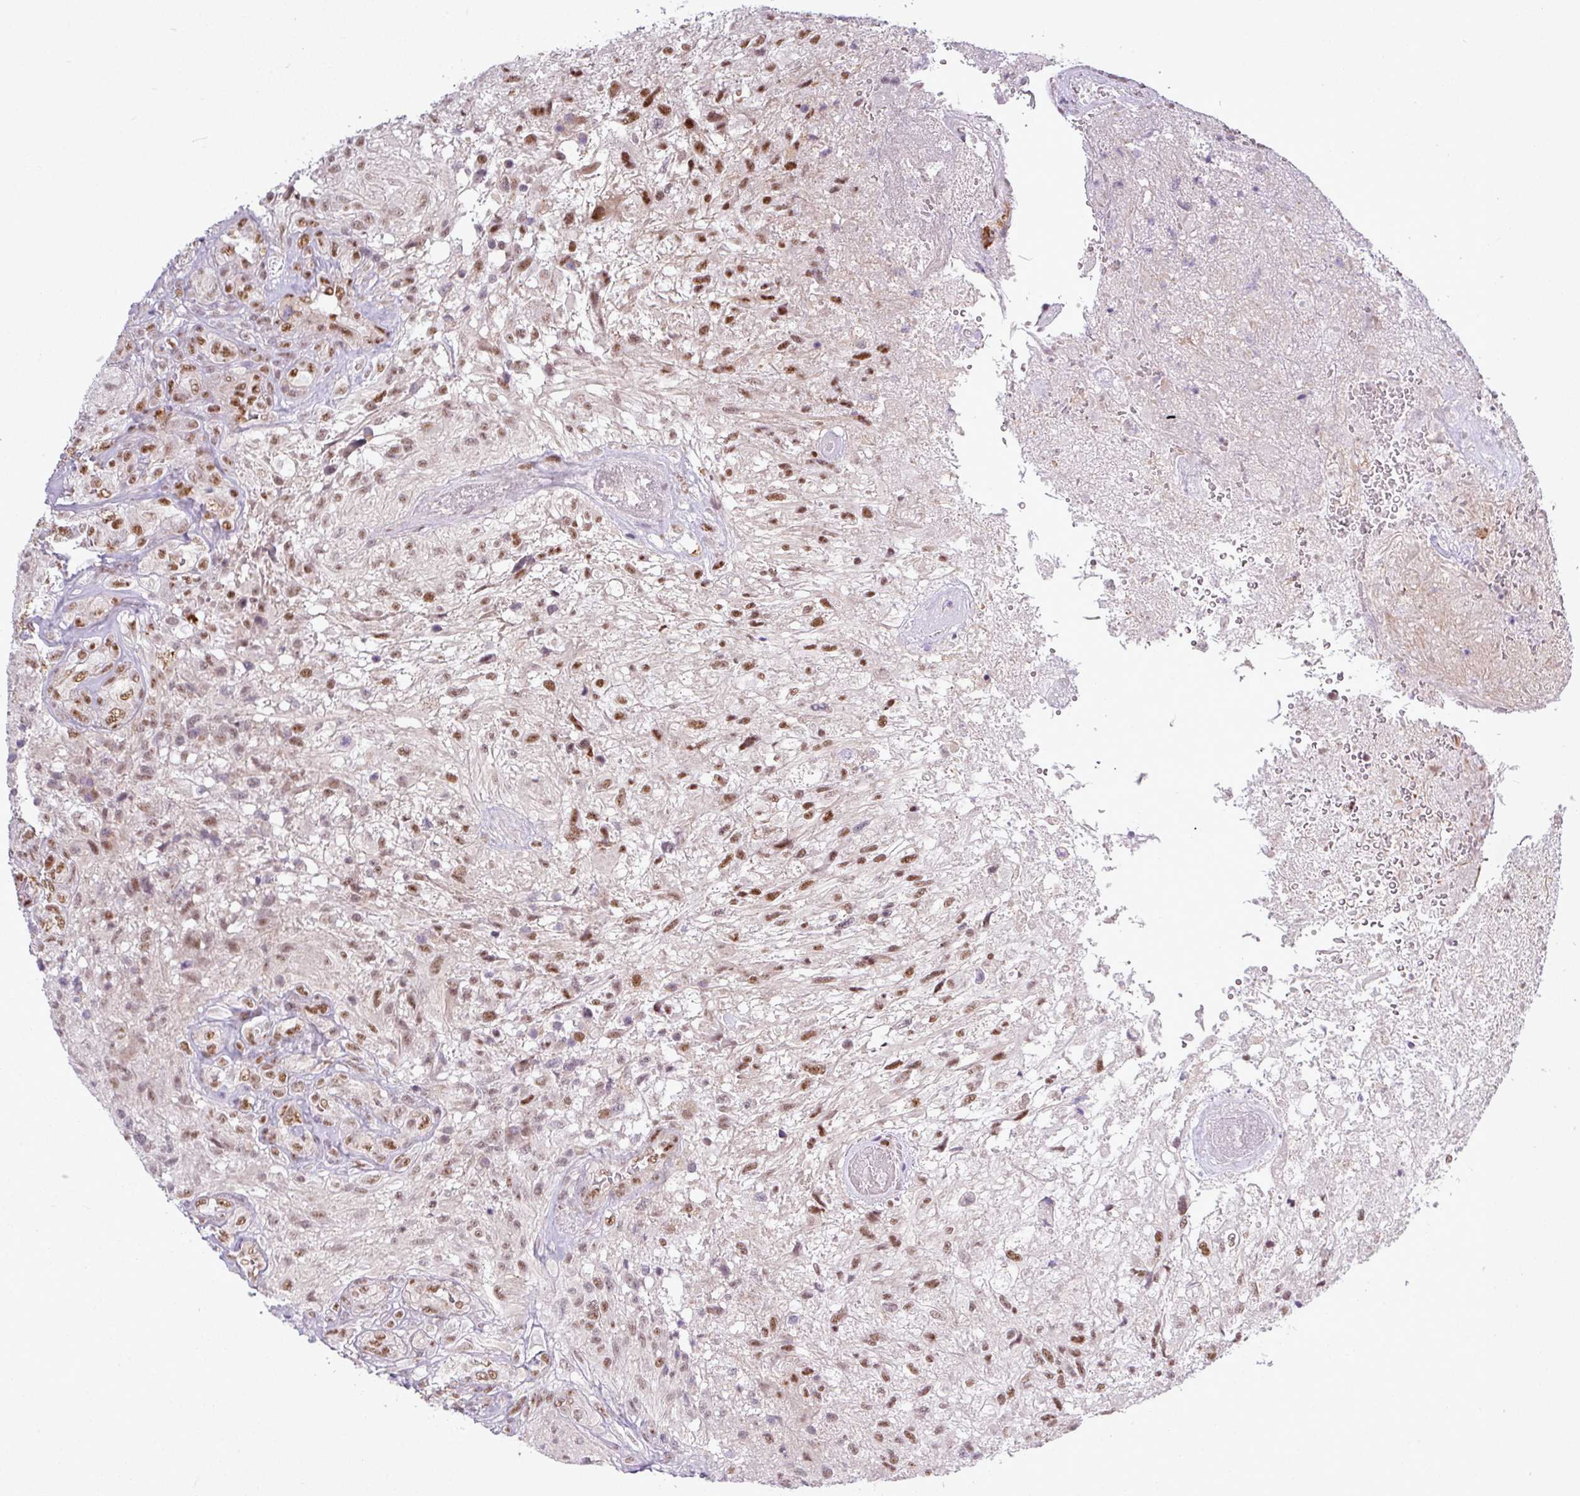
{"staining": {"intensity": "moderate", "quantity": ">75%", "location": "nuclear"}, "tissue": "glioma", "cell_type": "Tumor cells", "image_type": "cancer", "snomed": [{"axis": "morphology", "description": "Glioma, malignant, High grade"}, {"axis": "topography", "description": "Brain"}], "caption": "Immunohistochemistry (DAB (3,3'-diaminobenzidine)) staining of glioma shows moderate nuclear protein expression in about >75% of tumor cells.", "gene": "ZNF217", "patient": {"sex": "male", "age": 56}}